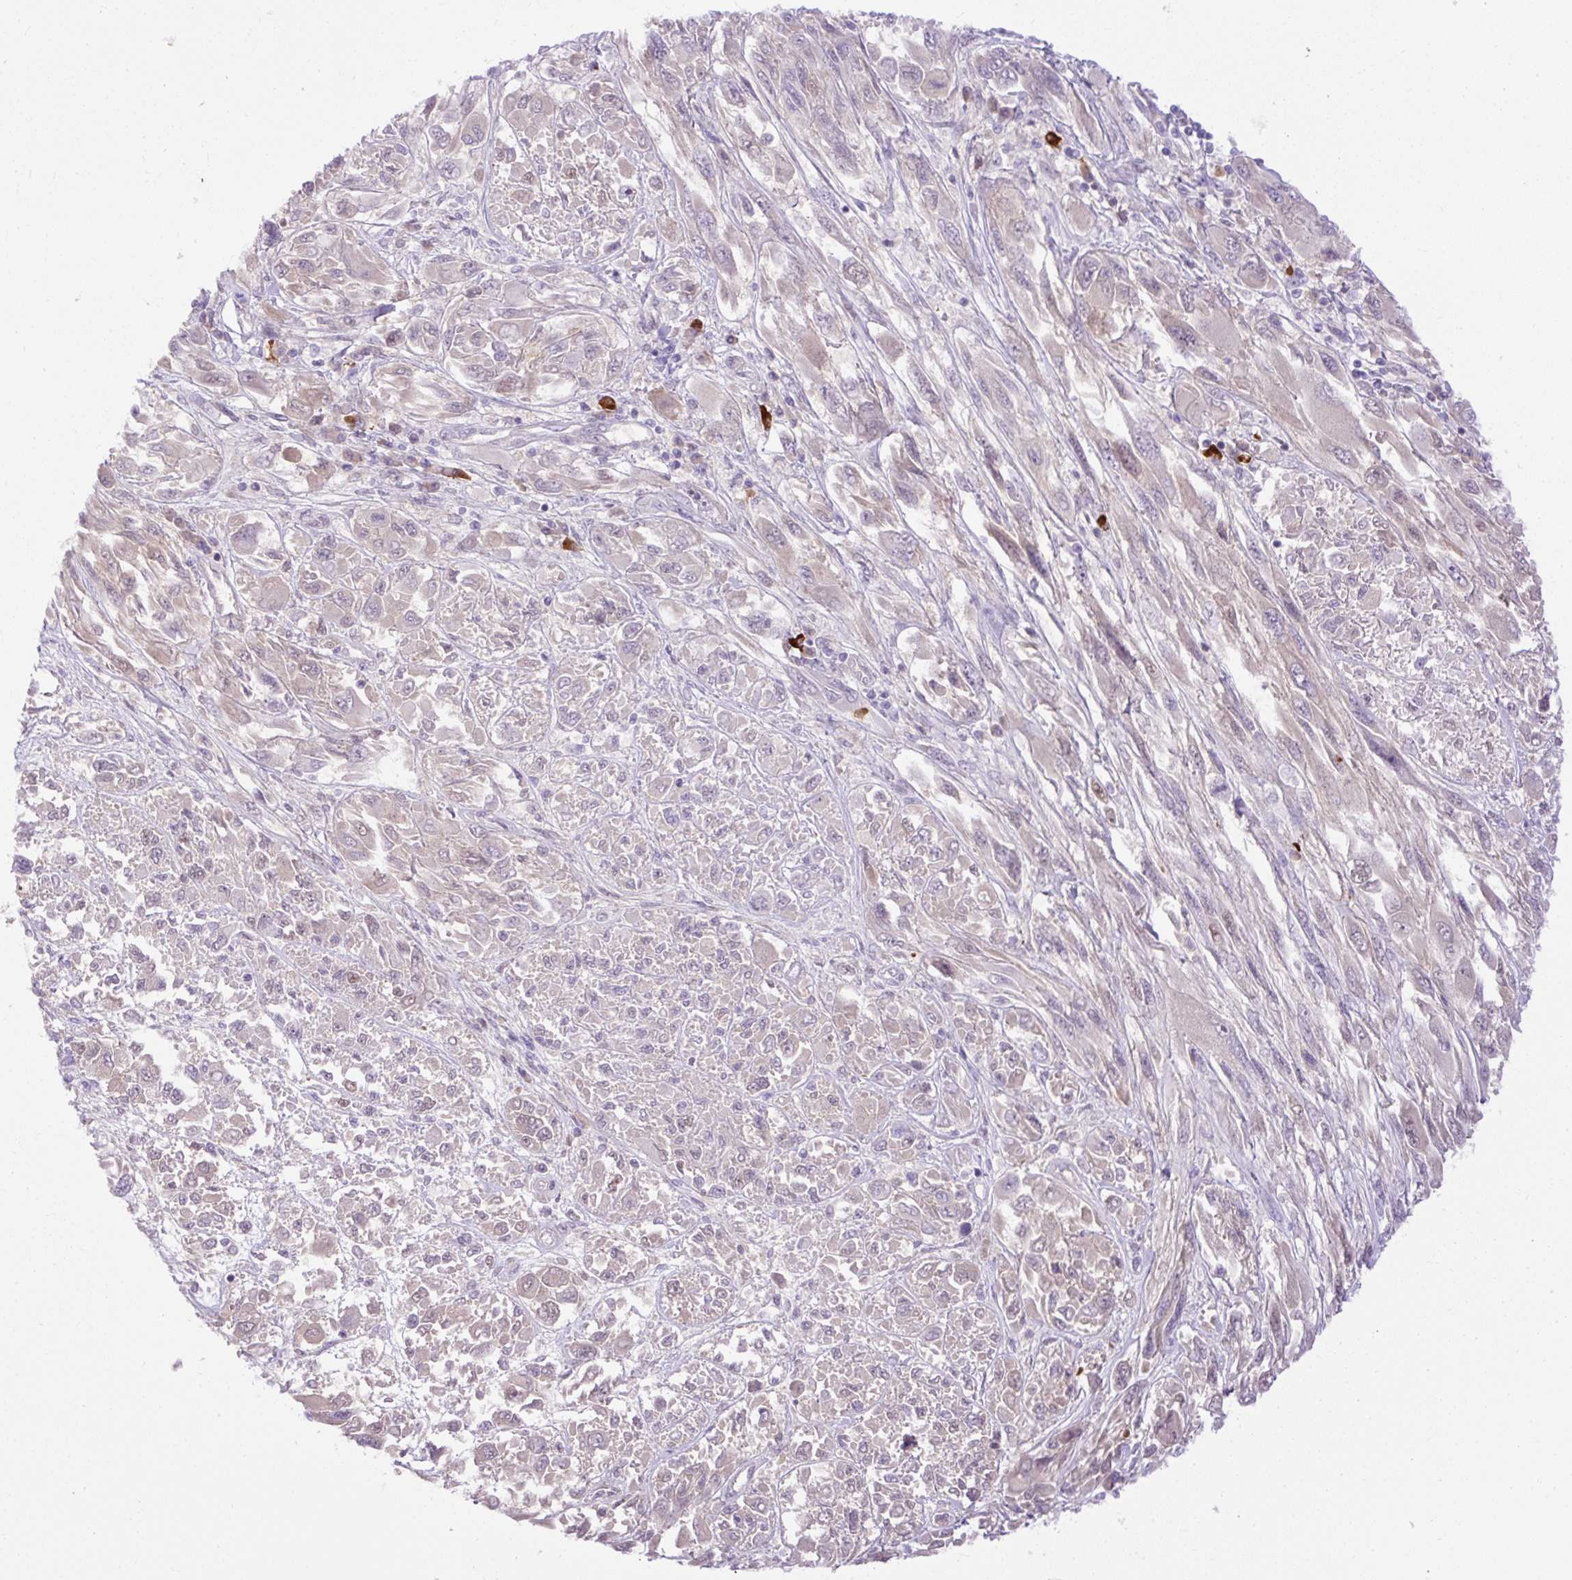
{"staining": {"intensity": "negative", "quantity": "none", "location": "none"}, "tissue": "melanoma", "cell_type": "Tumor cells", "image_type": "cancer", "snomed": [{"axis": "morphology", "description": "Malignant melanoma, NOS"}, {"axis": "topography", "description": "Skin"}], "caption": "Immunohistochemistry (IHC) histopathology image of neoplastic tissue: malignant melanoma stained with DAB (3,3'-diaminobenzidine) displays no significant protein positivity in tumor cells.", "gene": "SPTBN5", "patient": {"sex": "female", "age": 91}}